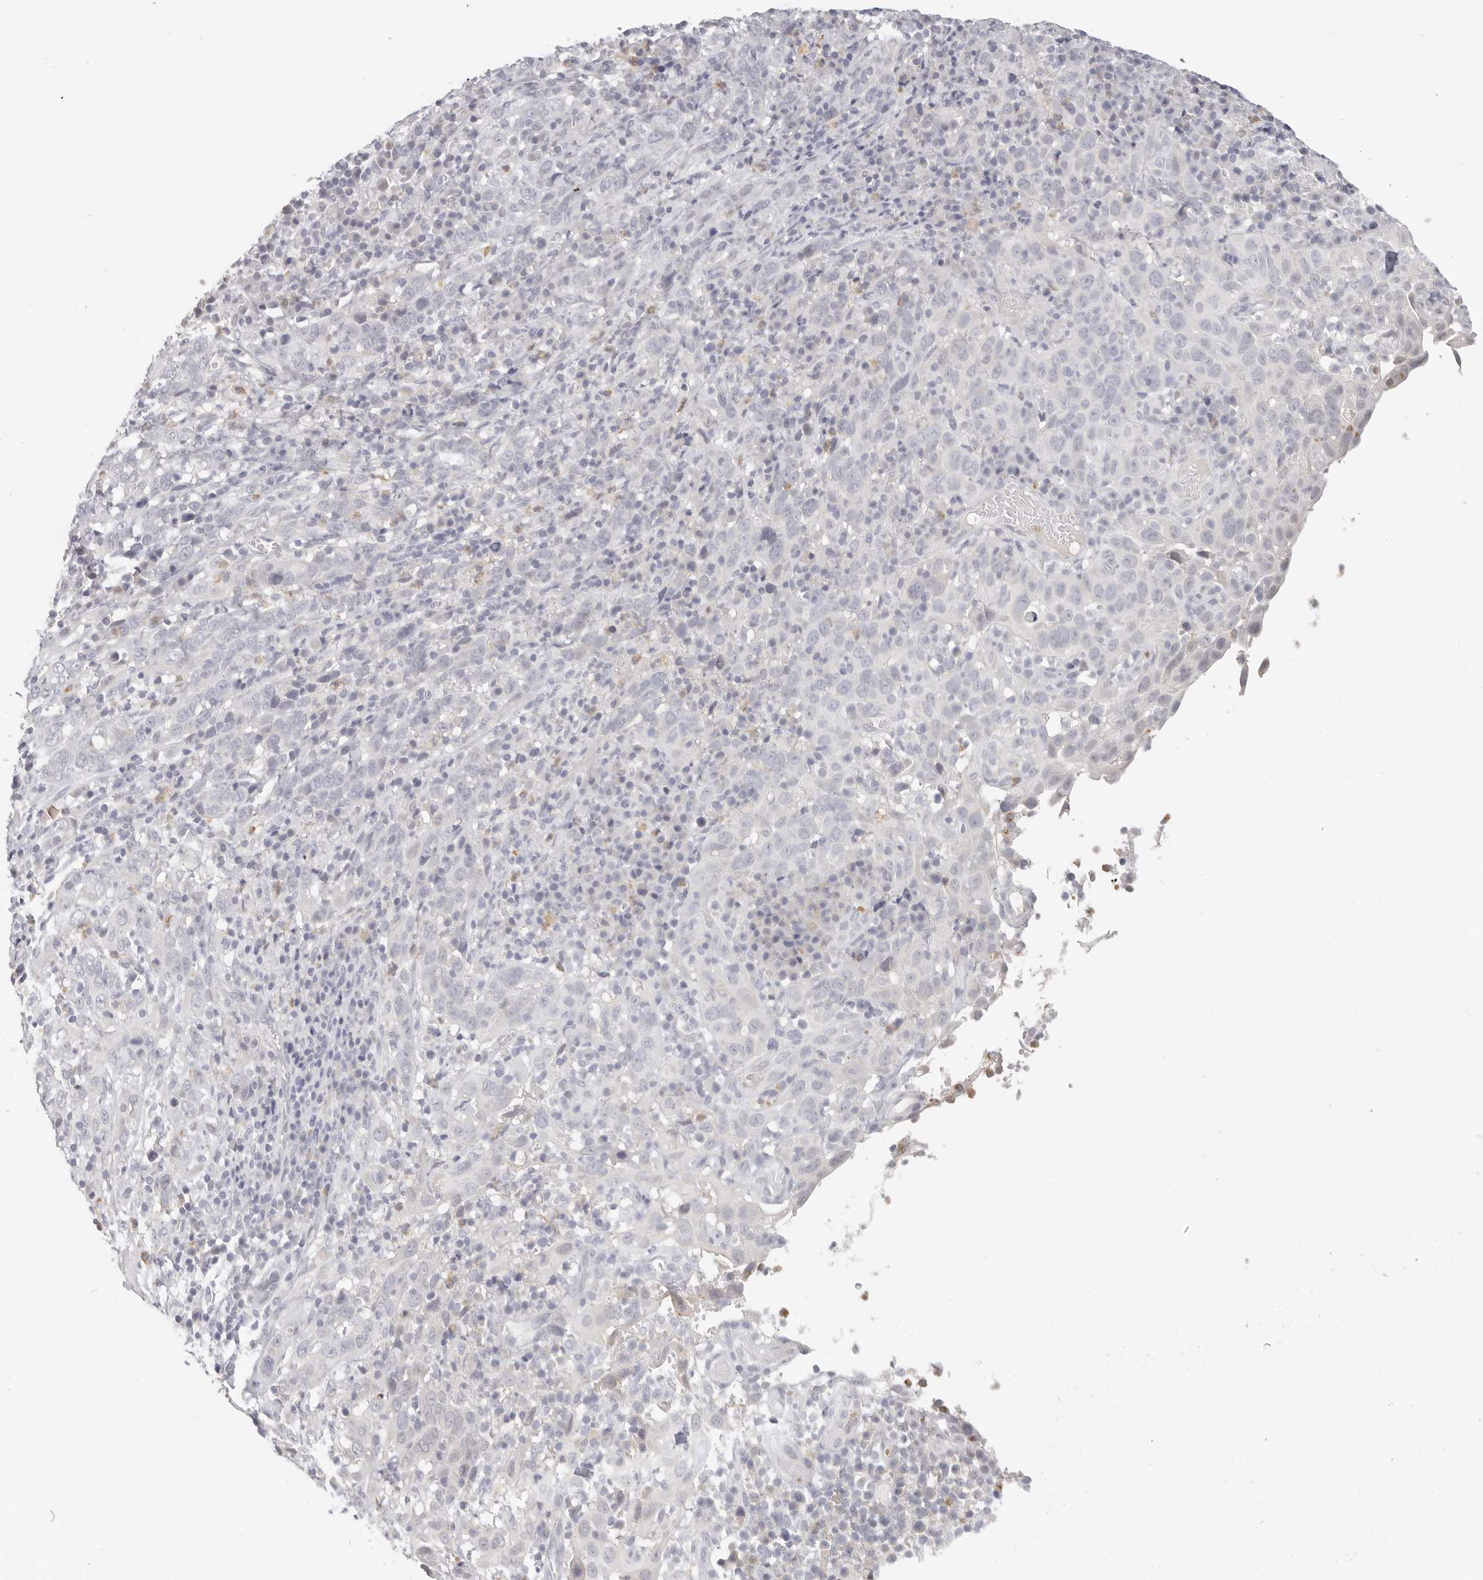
{"staining": {"intensity": "negative", "quantity": "none", "location": "none"}, "tissue": "cervical cancer", "cell_type": "Tumor cells", "image_type": "cancer", "snomed": [{"axis": "morphology", "description": "Squamous cell carcinoma, NOS"}, {"axis": "topography", "description": "Cervix"}], "caption": "The immunohistochemistry (IHC) photomicrograph has no significant staining in tumor cells of squamous cell carcinoma (cervical) tissue.", "gene": "ASCL1", "patient": {"sex": "female", "age": 46}}